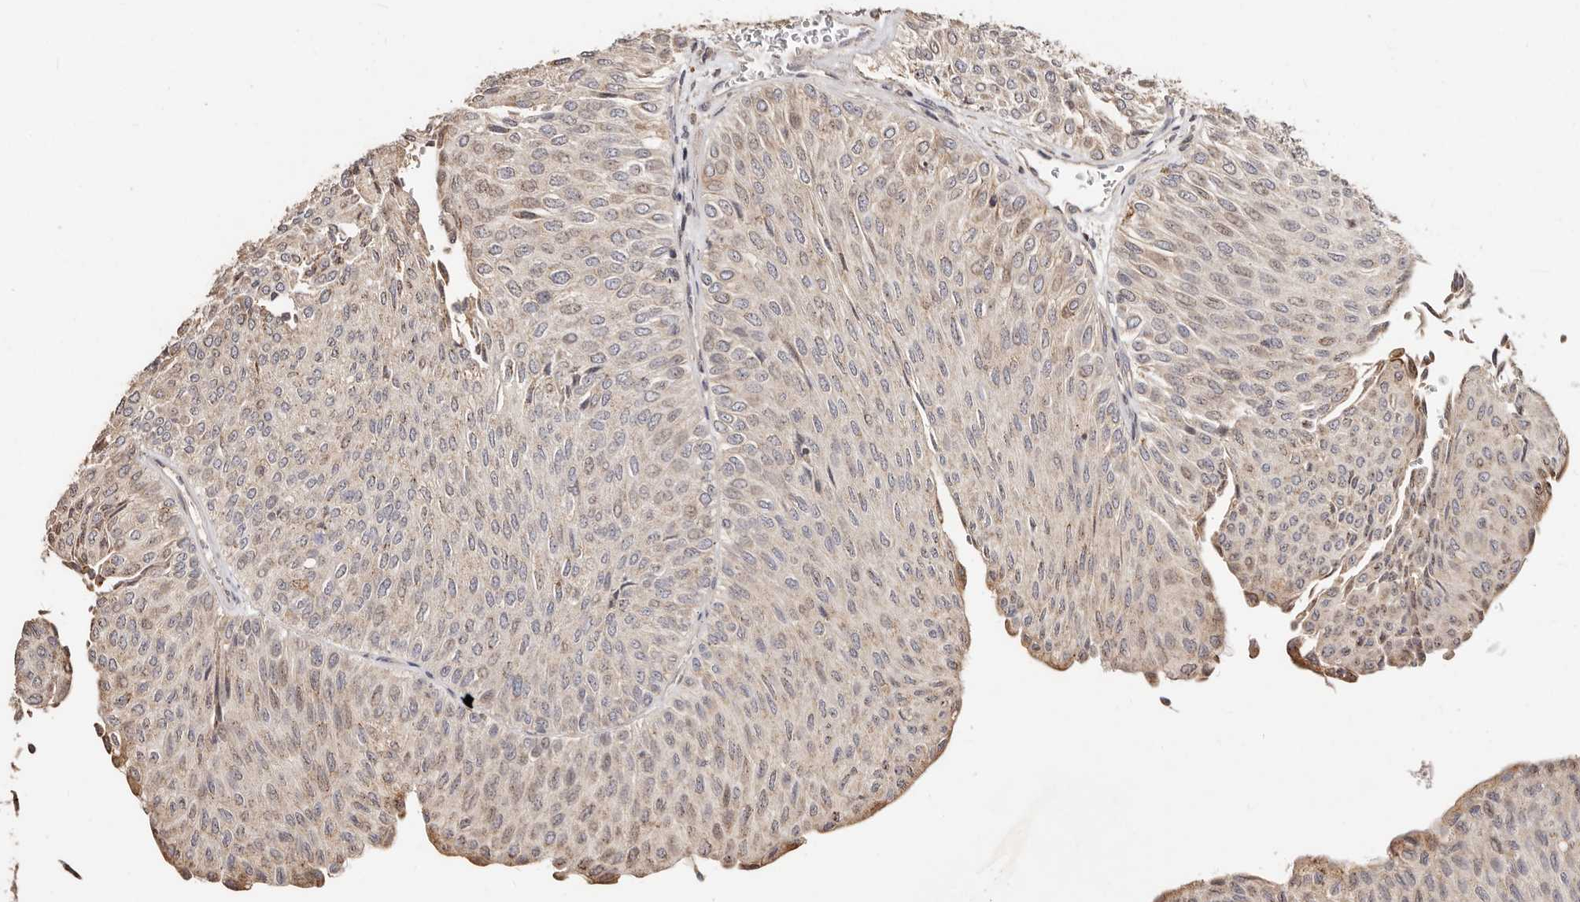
{"staining": {"intensity": "moderate", "quantity": "<25%", "location": "cytoplasmic/membranous"}, "tissue": "urothelial cancer", "cell_type": "Tumor cells", "image_type": "cancer", "snomed": [{"axis": "morphology", "description": "Urothelial carcinoma, Low grade"}, {"axis": "topography", "description": "Urinary bladder"}], "caption": "Urothelial carcinoma (low-grade) was stained to show a protein in brown. There is low levels of moderate cytoplasmic/membranous positivity in approximately <25% of tumor cells.", "gene": "APOL6", "patient": {"sex": "male", "age": 78}}